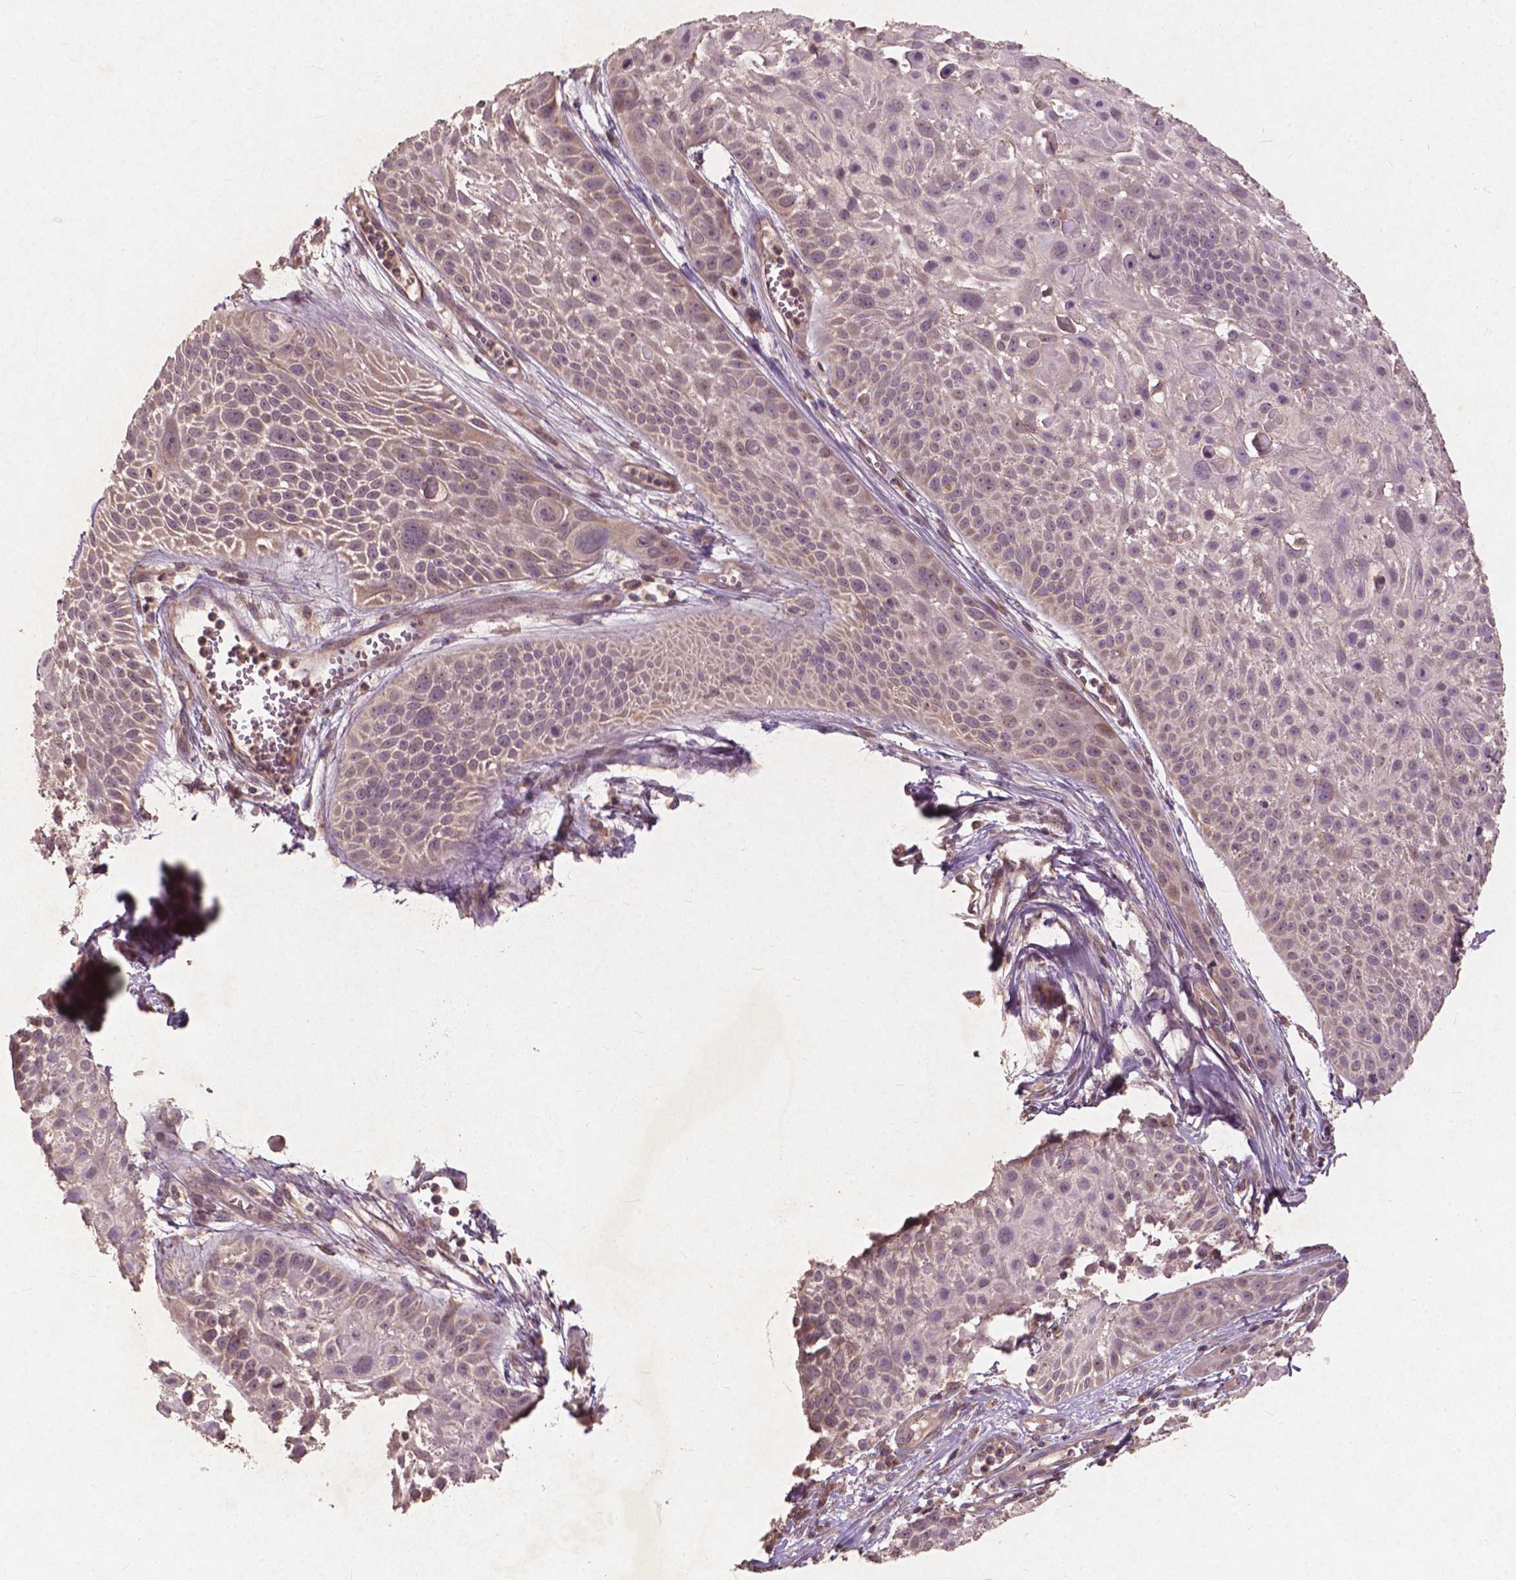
{"staining": {"intensity": "moderate", "quantity": ">75%", "location": "cytoplasmic/membranous"}, "tissue": "skin cancer", "cell_type": "Tumor cells", "image_type": "cancer", "snomed": [{"axis": "morphology", "description": "Squamous cell carcinoma, NOS"}, {"axis": "topography", "description": "Skin"}, {"axis": "topography", "description": "Anal"}], "caption": "Skin cancer was stained to show a protein in brown. There is medium levels of moderate cytoplasmic/membranous positivity in about >75% of tumor cells.", "gene": "ST6GALNAC5", "patient": {"sex": "female", "age": 75}}